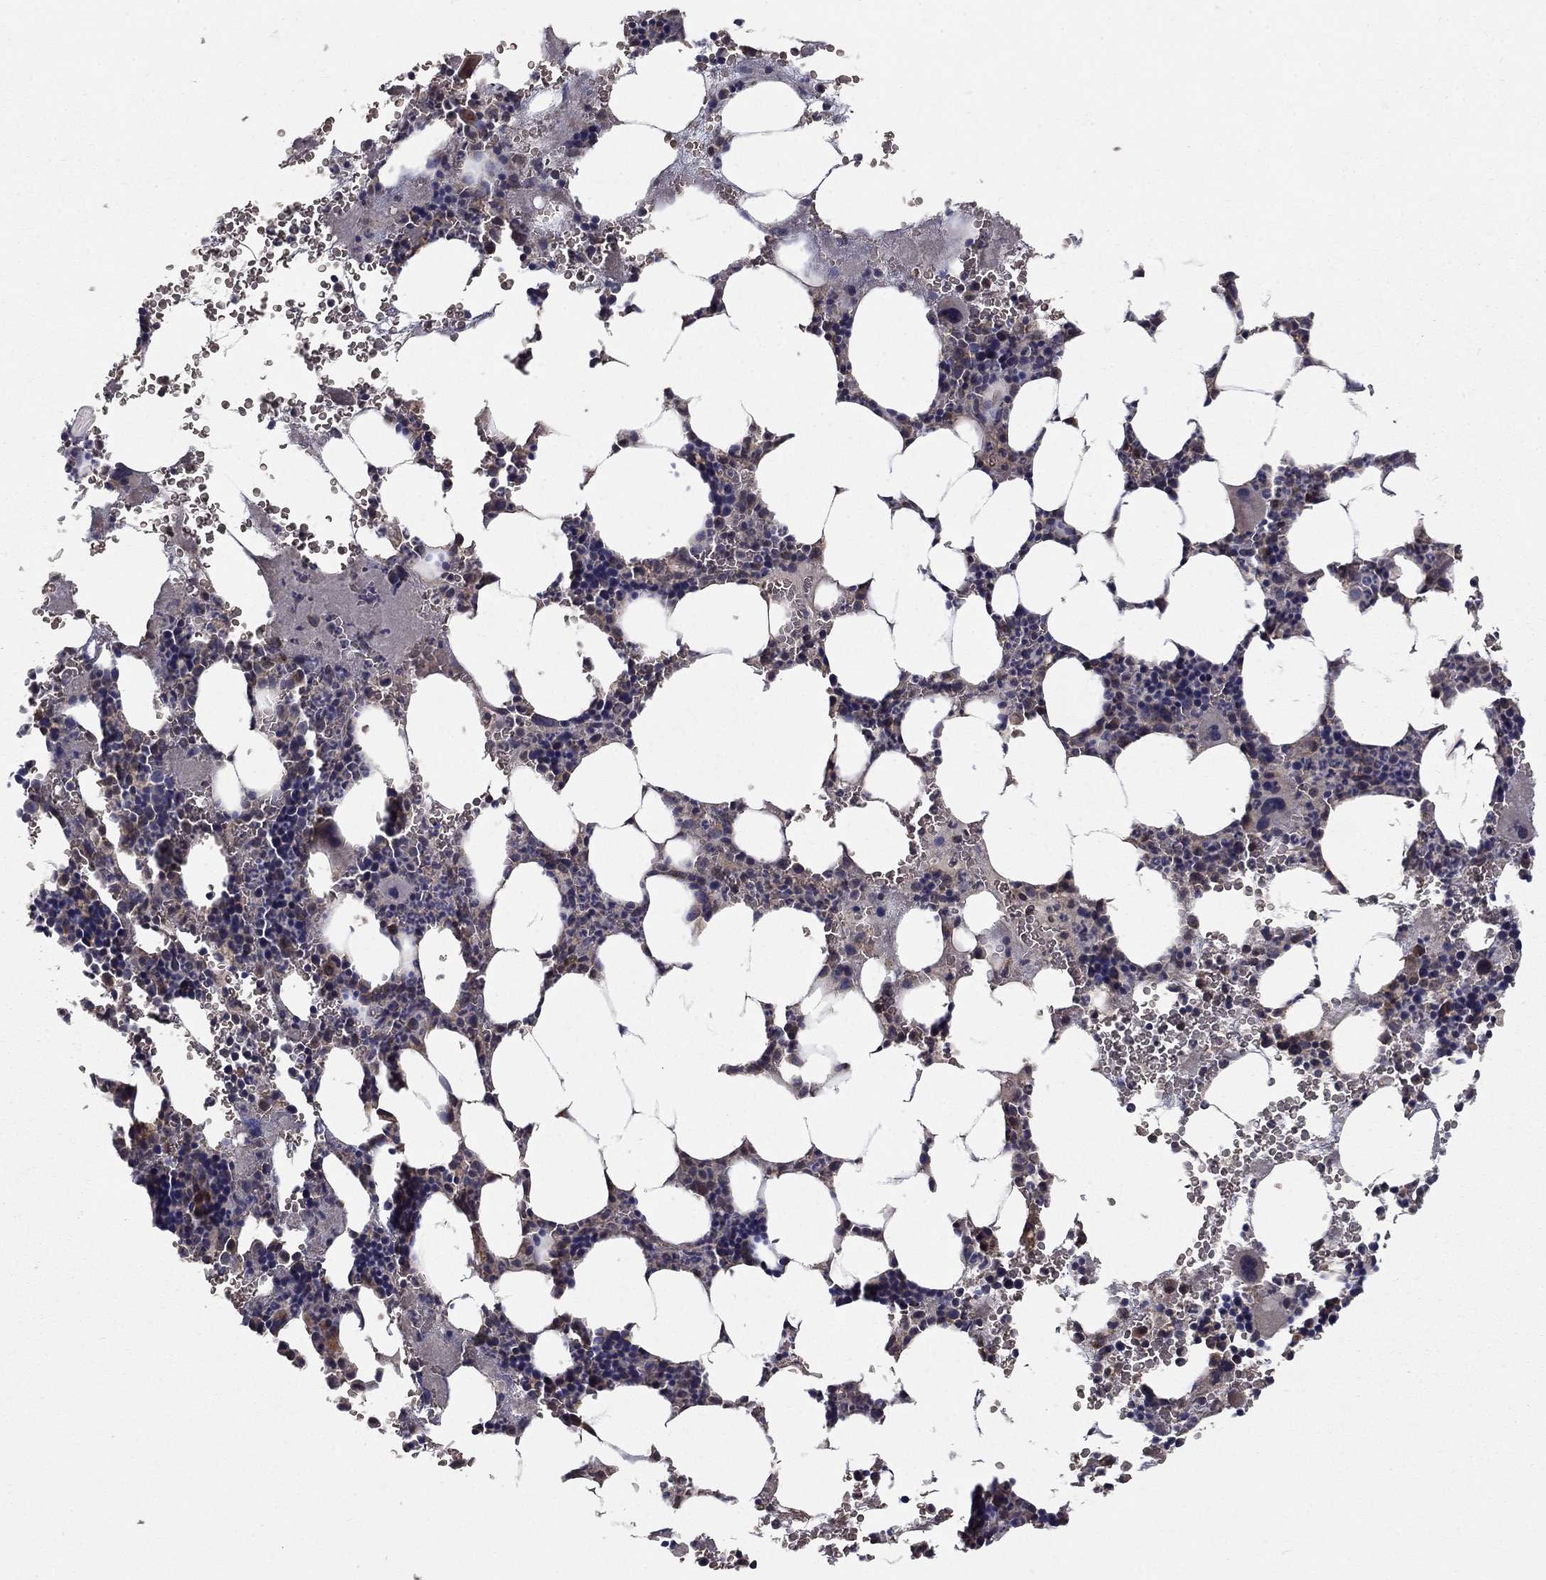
{"staining": {"intensity": "negative", "quantity": "none", "location": "none"}, "tissue": "bone marrow", "cell_type": "Hematopoietic cells", "image_type": "normal", "snomed": [{"axis": "morphology", "description": "Normal tissue, NOS"}, {"axis": "topography", "description": "Bone marrow"}], "caption": "Immunohistochemical staining of benign human bone marrow shows no significant expression in hematopoietic cells.", "gene": "SLC2A13", "patient": {"sex": "male", "age": 44}}